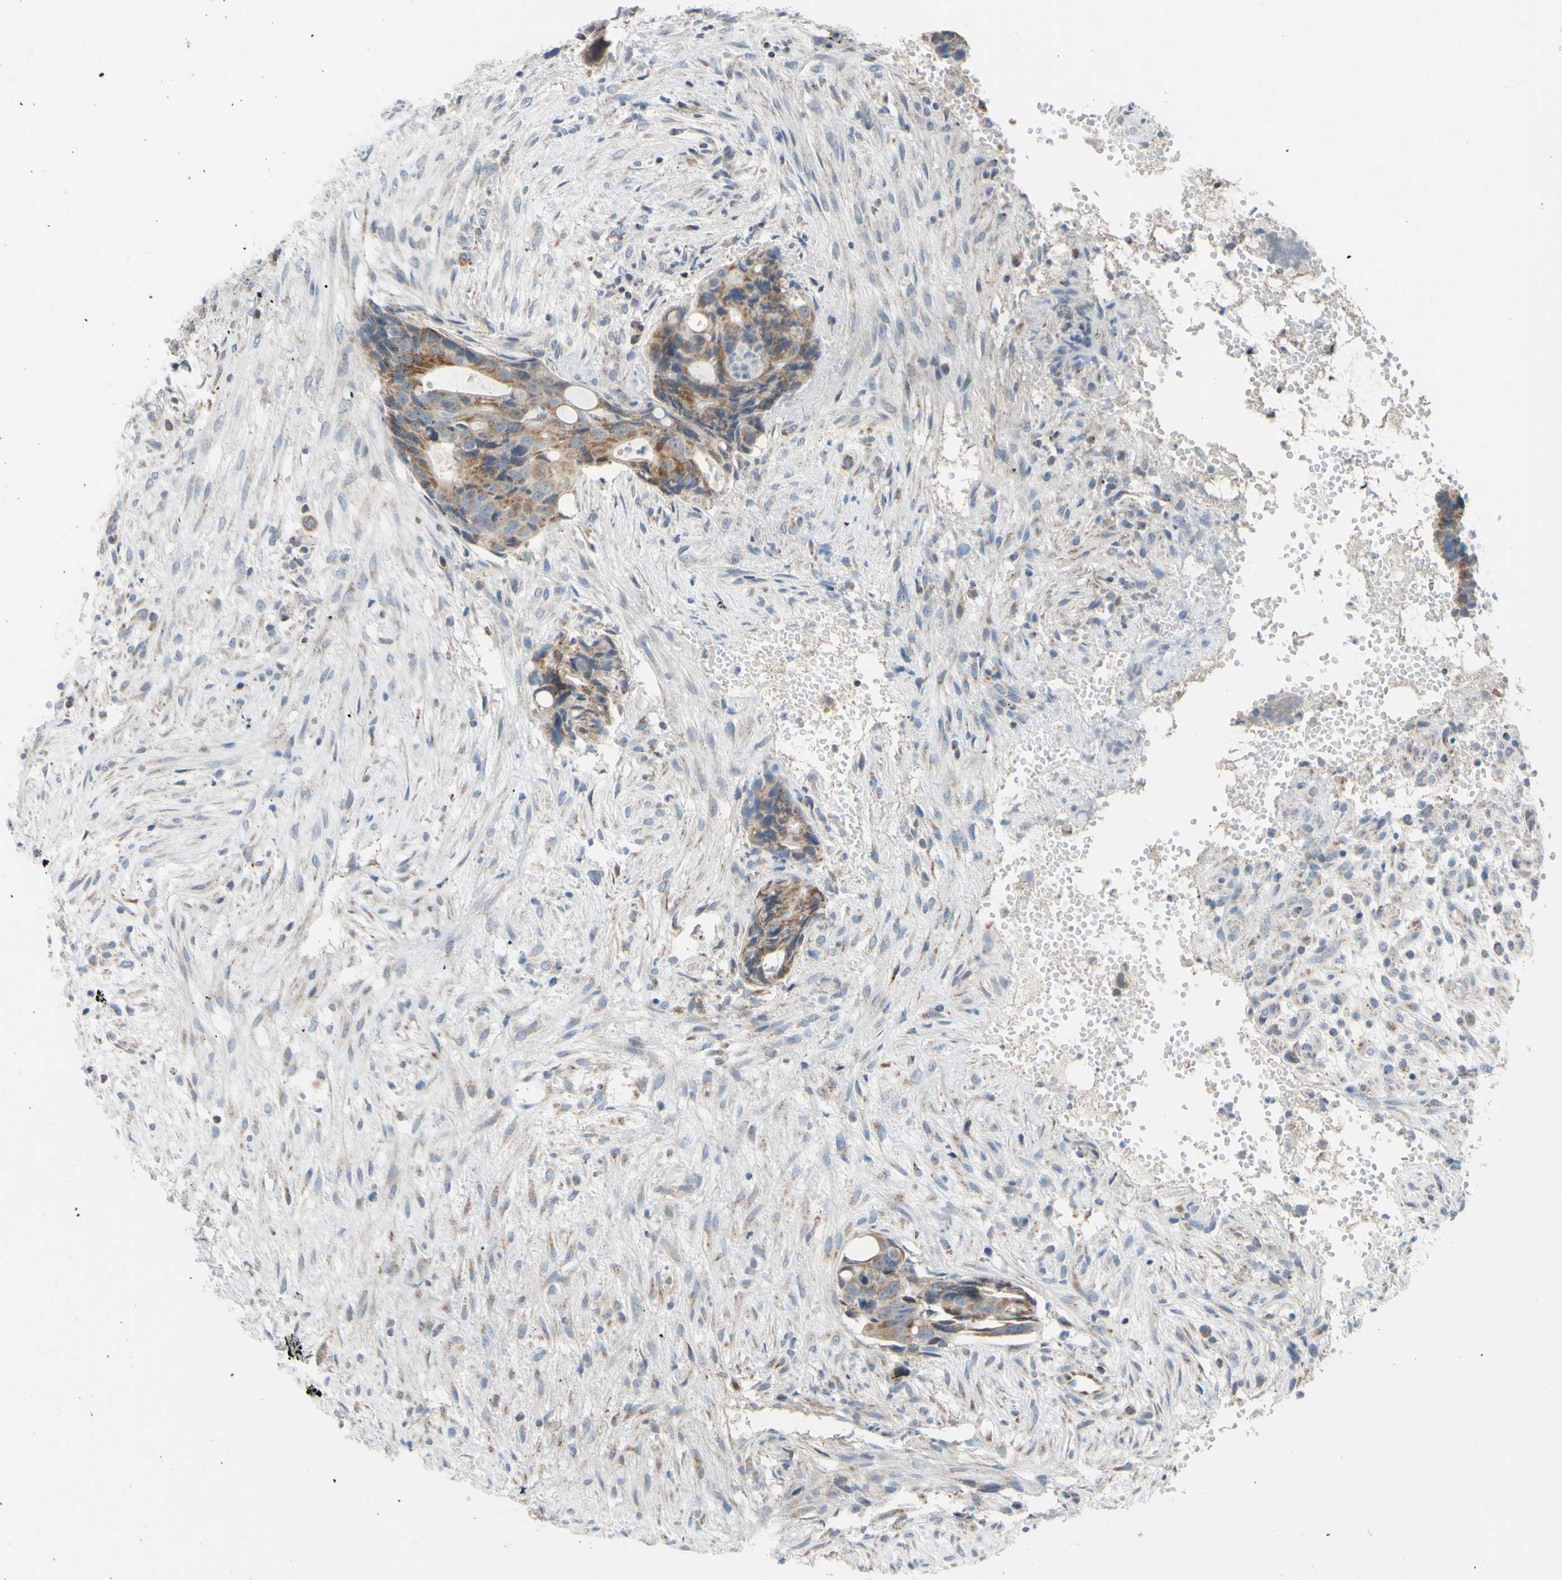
{"staining": {"intensity": "moderate", "quantity": "25%-75%", "location": "cytoplasmic/membranous"}, "tissue": "colorectal cancer", "cell_type": "Tumor cells", "image_type": "cancer", "snomed": [{"axis": "morphology", "description": "Adenocarcinoma, NOS"}, {"axis": "topography", "description": "Colon"}], "caption": "This photomicrograph demonstrates adenocarcinoma (colorectal) stained with immunohistochemistry (IHC) to label a protein in brown. The cytoplasmic/membranous of tumor cells show moderate positivity for the protein. Nuclei are counter-stained blue.", "gene": "GLT8D1", "patient": {"sex": "female", "age": 57}}